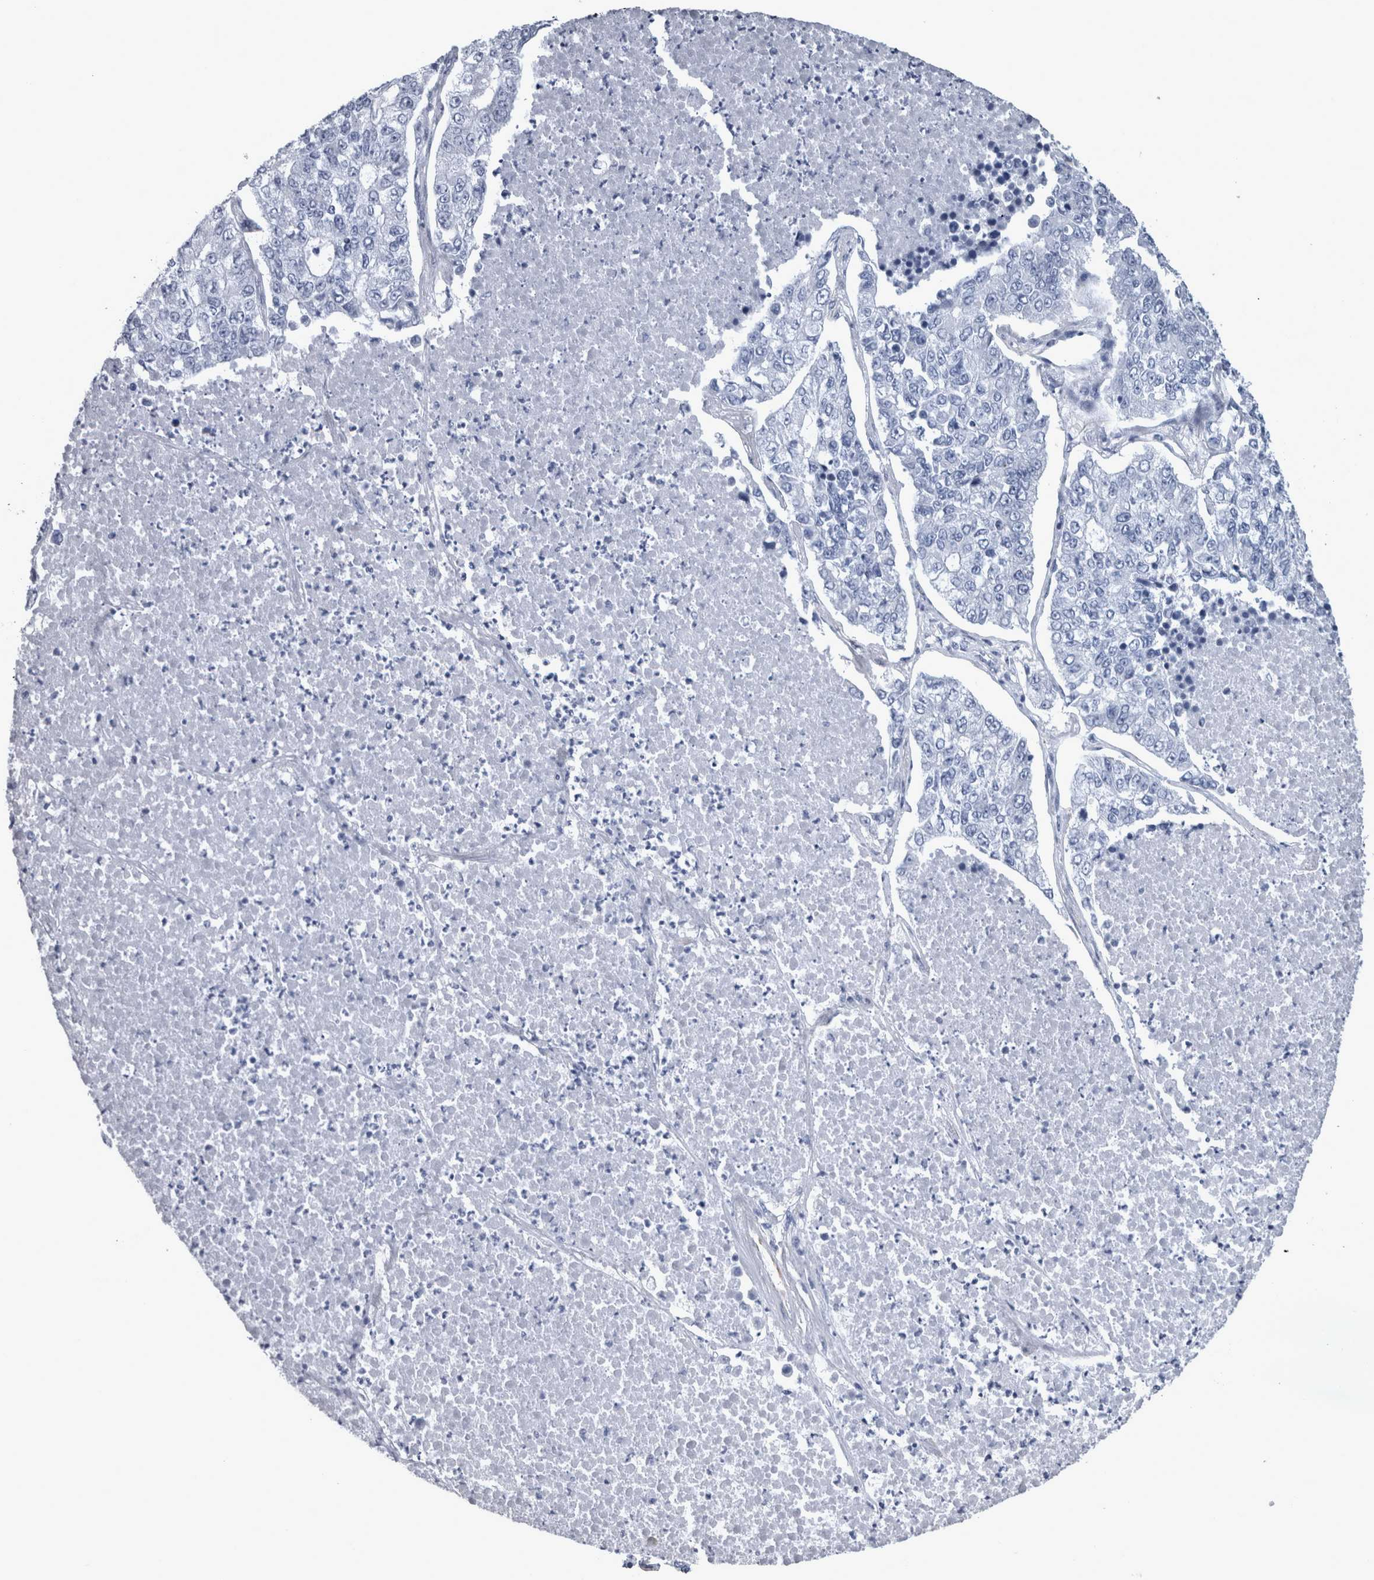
{"staining": {"intensity": "negative", "quantity": "none", "location": "none"}, "tissue": "lung cancer", "cell_type": "Tumor cells", "image_type": "cancer", "snomed": [{"axis": "morphology", "description": "Adenocarcinoma, NOS"}, {"axis": "topography", "description": "Lung"}], "caption": "DAB immunohistochemical staining of human lung adenocarcinoma exhibits no significant expression in tumor cells.", "gene": "VWDE", "patient": {"sex": "male", "age": 49}}